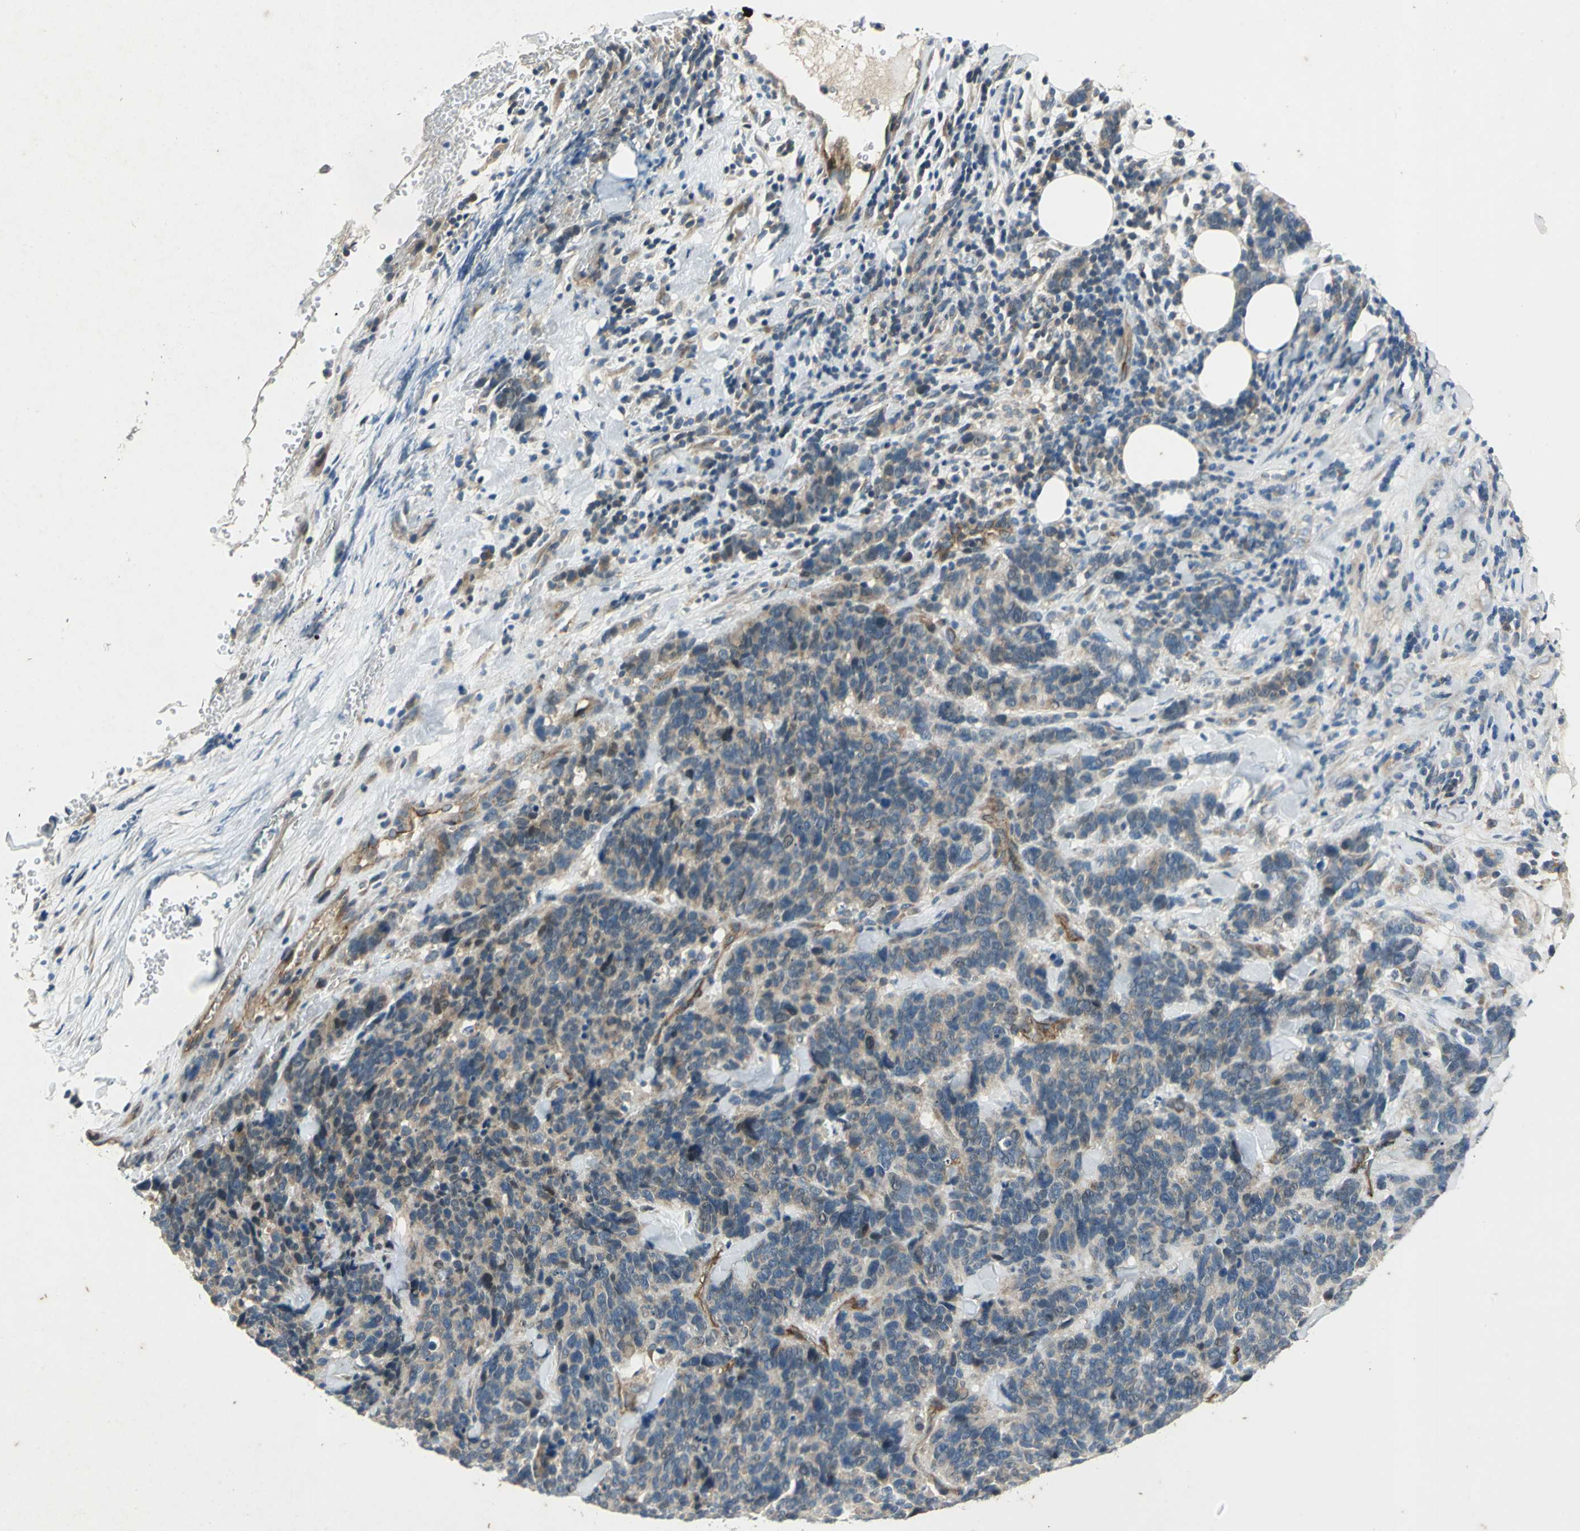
{"staining": {"intensity": "weak", "quantity": "<25%", "location": "cytoplasmic/membranous"}, "tissue": "lung cancer", "cell_type": "Tumor cells", "image_type": "cancer", "snomed": [{"axis": "morphology", "description": "Neoplasm, malignant, NOS"}, {"axis": "topography", "description": "Lung"}], "caption": "Tumor cells show no significant protein positivity in lung cancer.", "gene": "EMCN", "patient": {"sex": "female", "age": 58}}